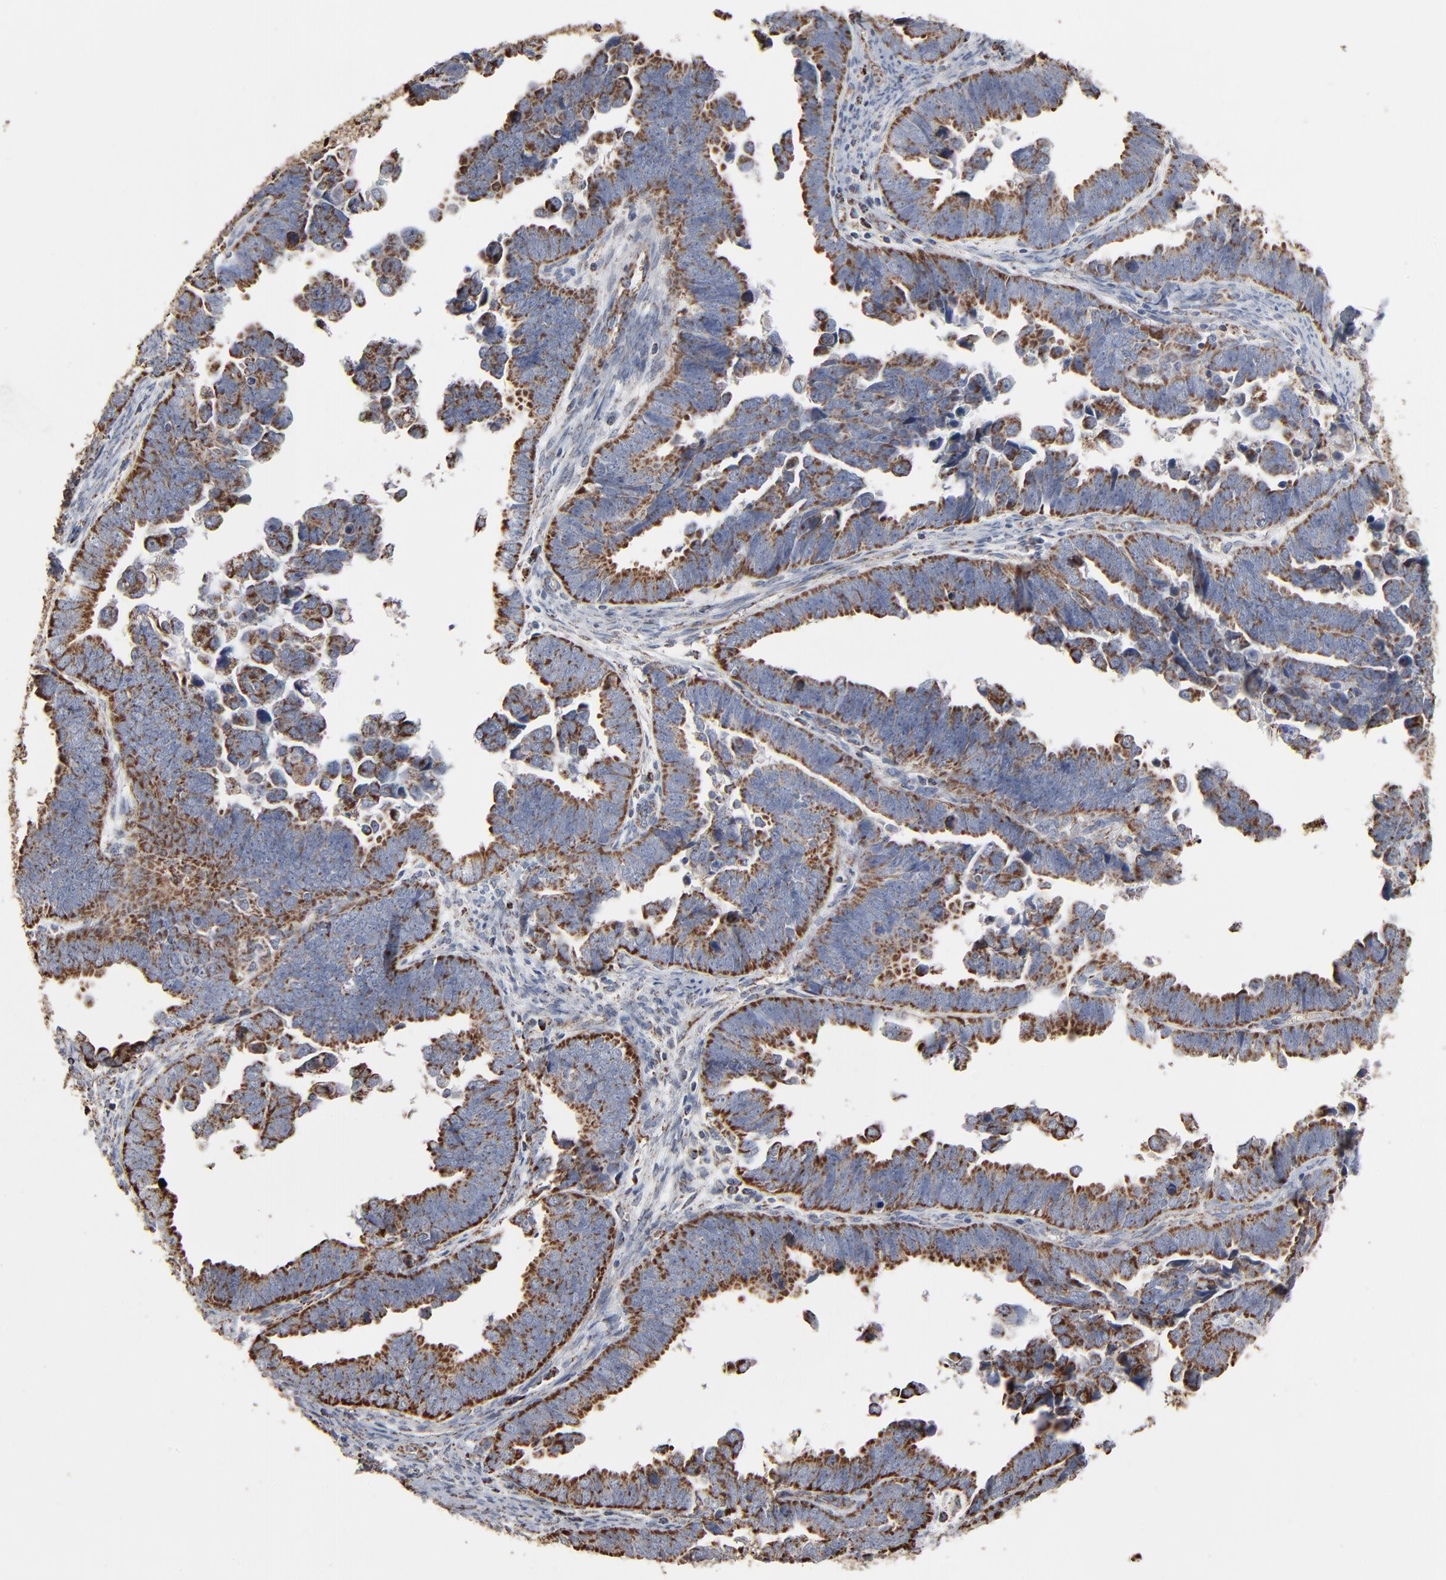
{"staining": {"intensity": "strong", "quantity": ">75%", "location": "cytoplasmic/membranous"}, "tissue": "endometrial cancer", "cell_type": "Tumor cells", "image_type": "cancer", "snomed": [{"axis": "morphology", "description": "Adenocarcinoma, NOS"}, {"axis": "topography", "description": "Endometrium"}], "caption": "Approximately >75% of tumor cells in endometrial adenocarcinoma exhibit strong cytoplasmic/membranous protein positivity as visualized by brown immunohistochemical staining.", "gene": "UQCRC1", "patient": {"sex": "female", "age": 75}}